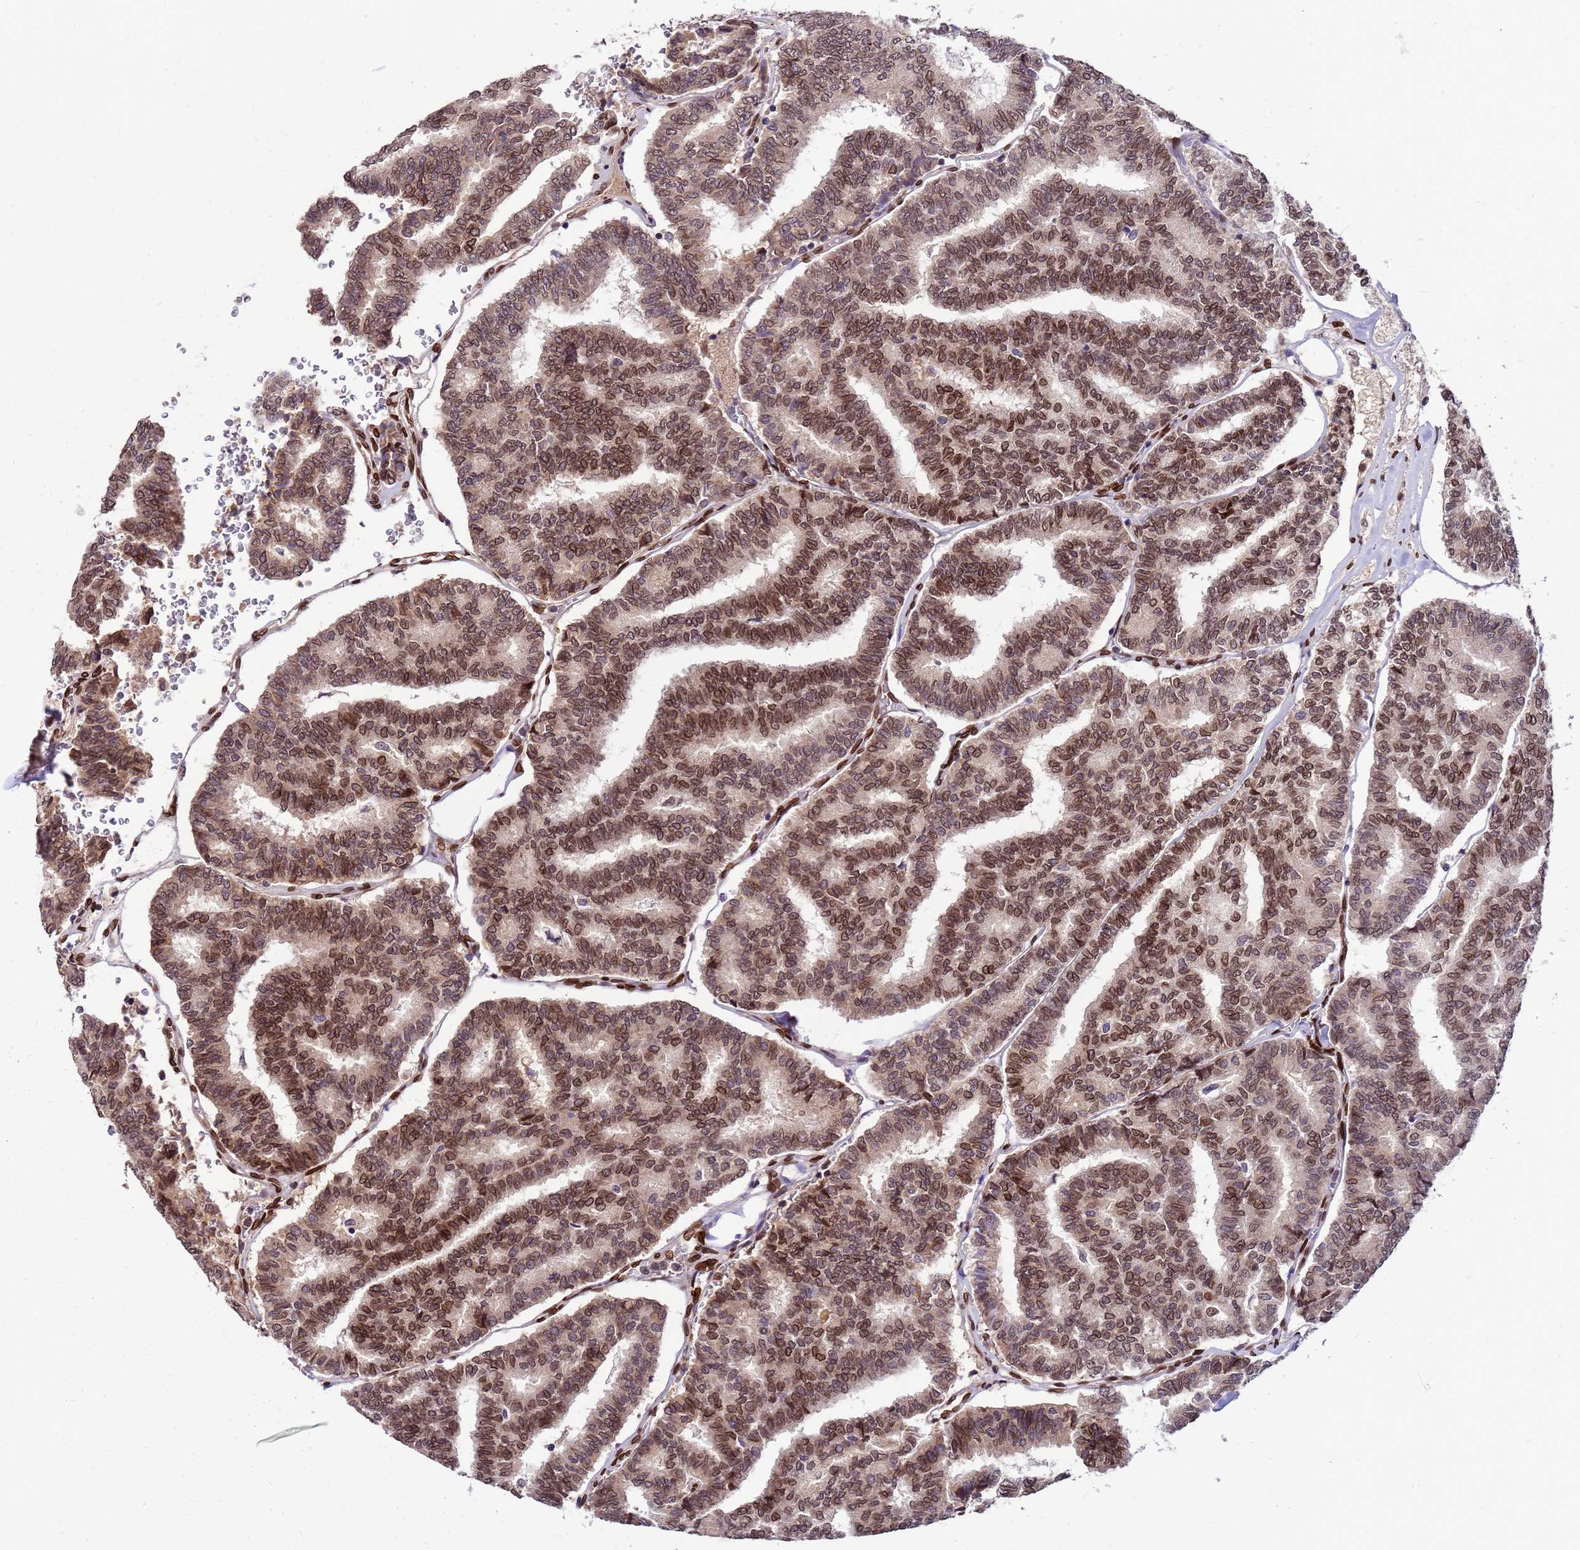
{"staining": {"intensity": "strong", "quantity": ">75%", "location": "cytoplasmic/membranous,nuclear"}, "tissue": "thyroid cancer", "cell_type": "Tumor cells", "image_type": "cancer", "snomed": [{"axis": "morphology", "description": "Papillary adenocarcinoma, NOS"}, {"axis": "topography", "description": "Thyroid gland"}], "caption": "This is a micrograph of immunohistochemistry staining of thyroid cancer, which shows strong expression in the cytoplasmic/membranous and nuclear of tumor cells.", "gene": "GPR135", "patient": {"sex": "female", "age": 35}}